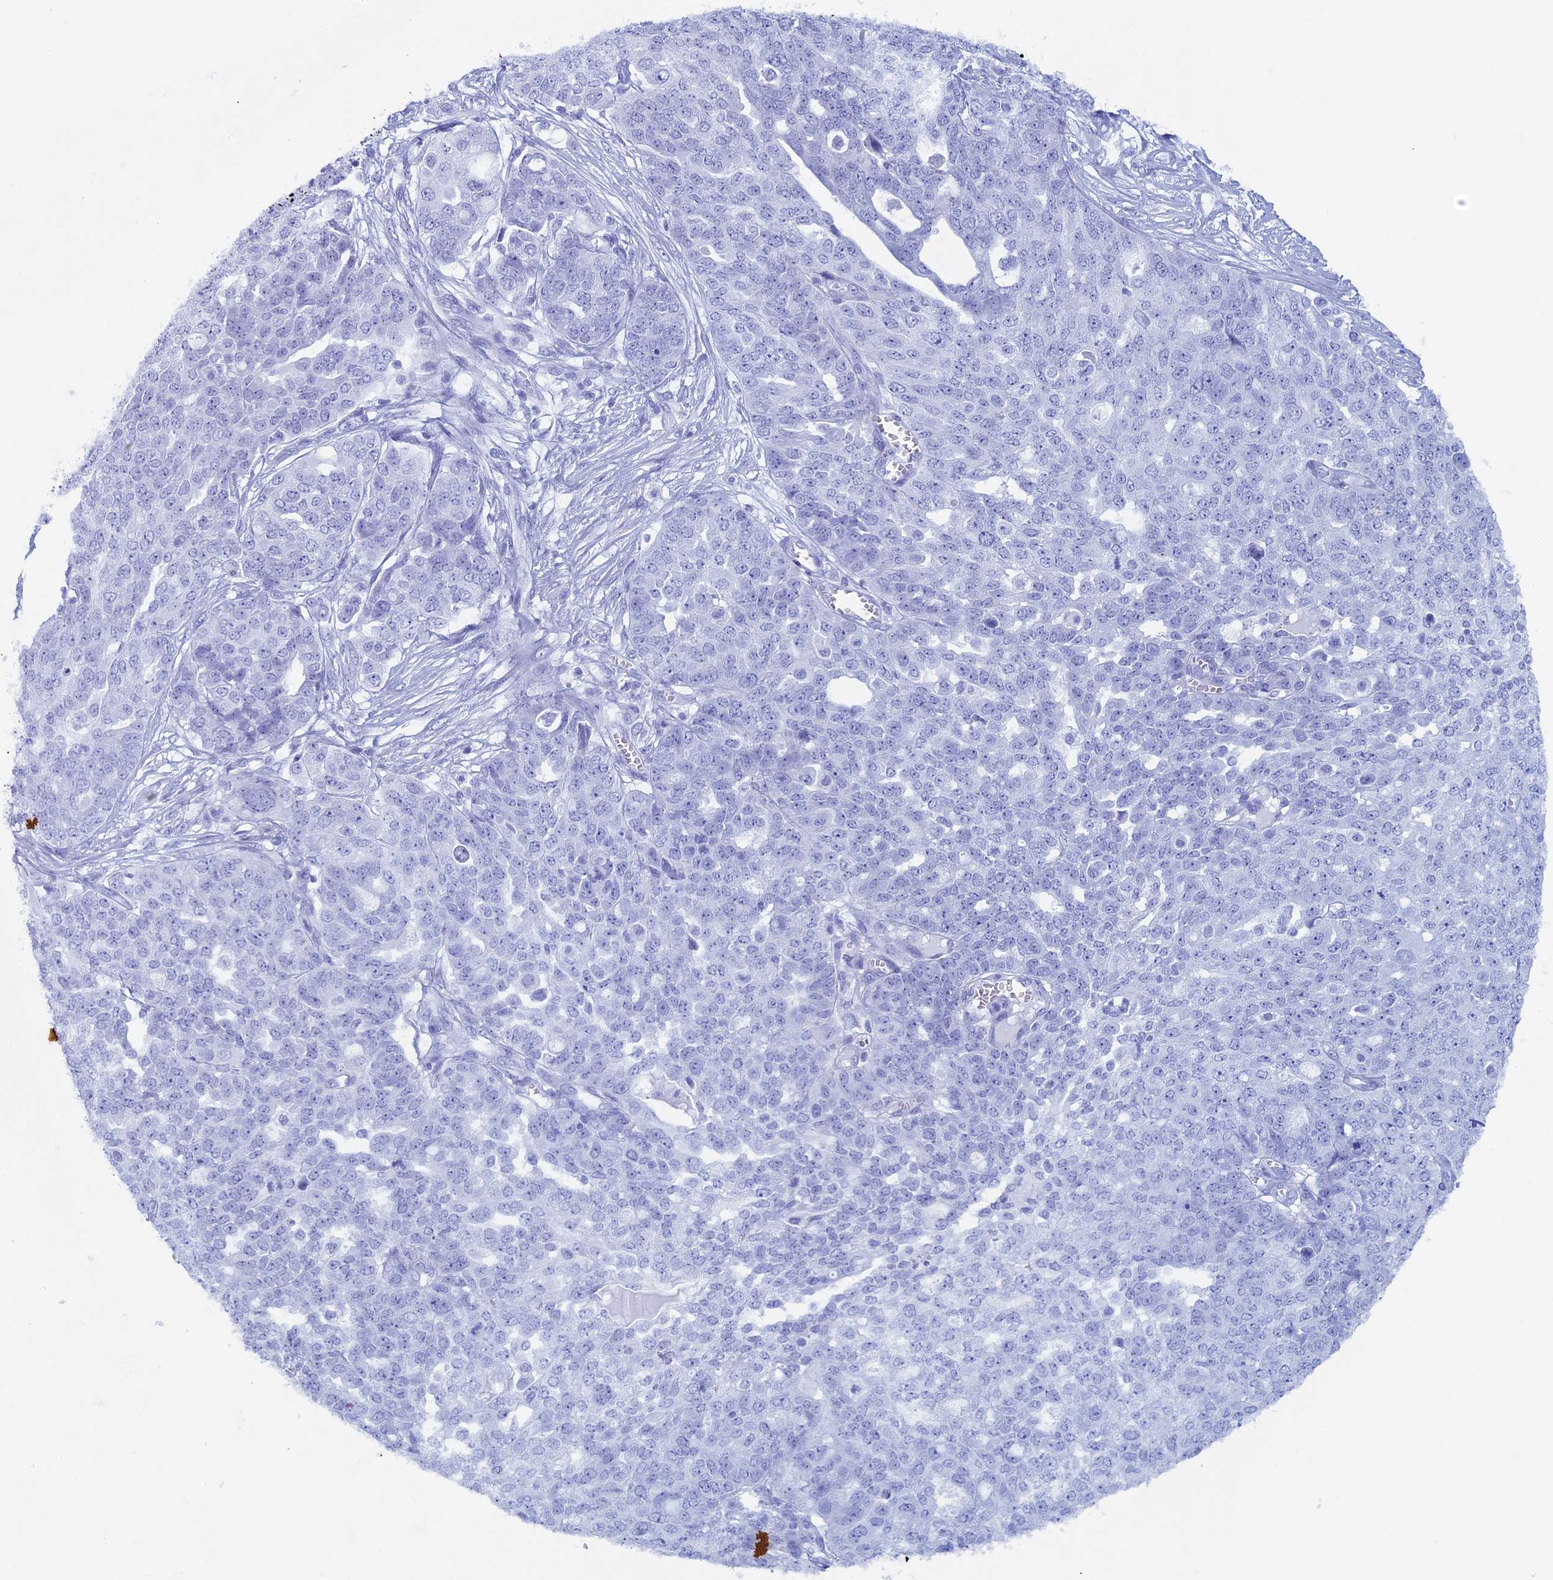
{"staining": {"intensity": "negative", "quantity": "none", "location": "none"}, "tissue": "ovarian cancer", "cell_type": "Tumor cells", "image_type": "cancer", "snomed": [{"axis": "morphology", "description": "Cystadenocarcinoma, serous, NOS"}, {"axis": "topography", "description": "Soft tissue"}, {"axis": "topography", "description": "Ovary"}], "caption": "Micrograph shows no significant protein positivity in tumor cells of ovarian serous cystadenocarcinoma. The staining is performed using DAB (3,3'-diaminobenzidine) brown chromogen with nuclei counter-stained in using hematoxylin.", "gene": "RCCD1", "patient": {"sex": "female", "age": 57}}